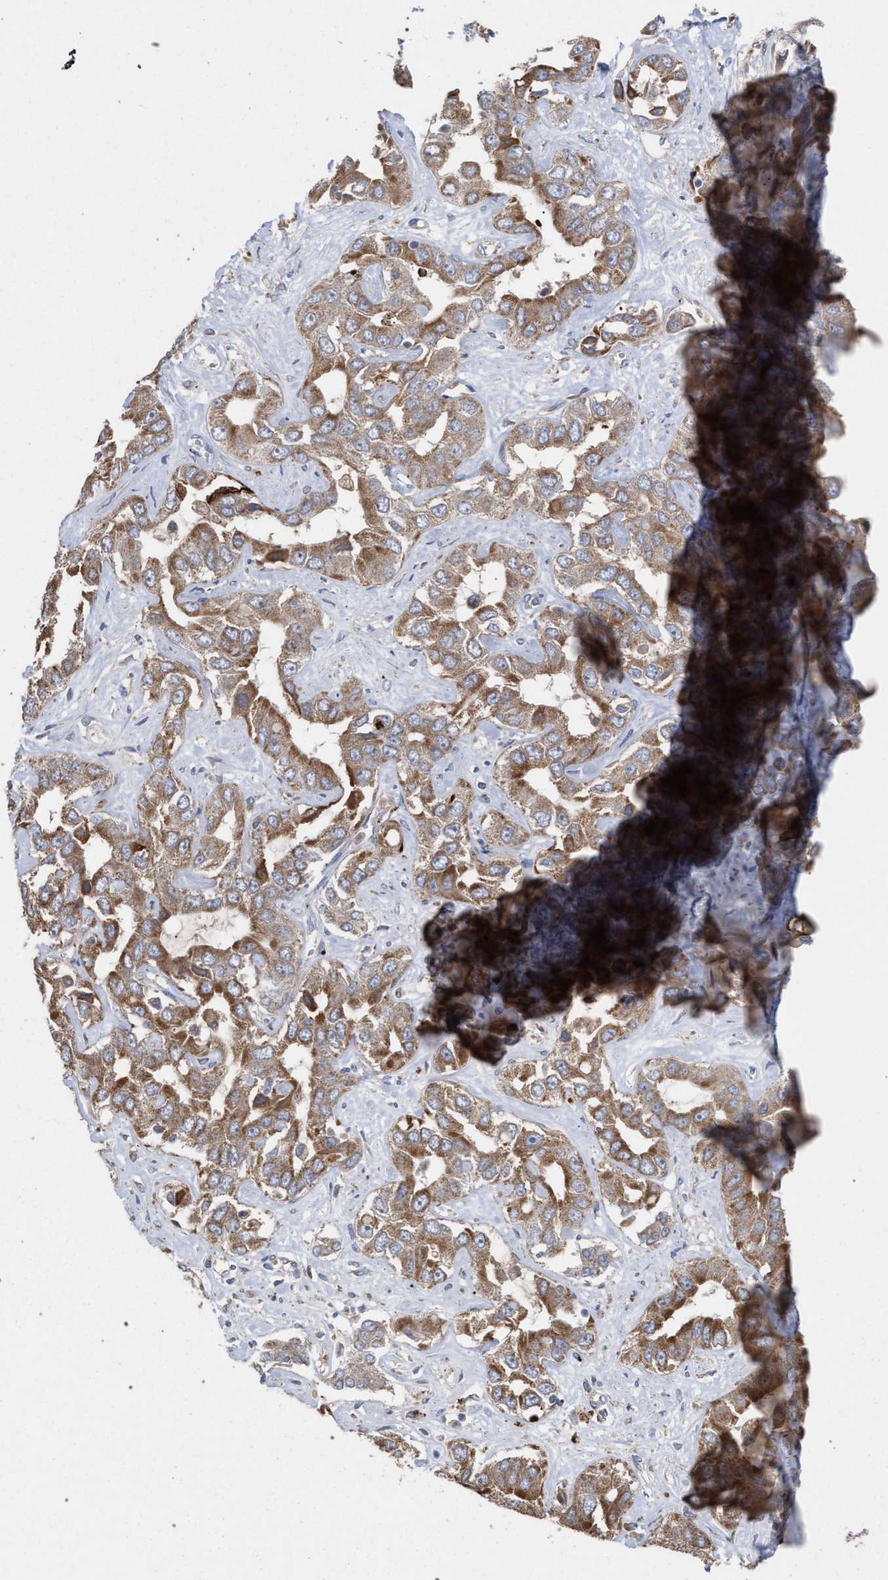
{"staining": {"intensity": "moderate", "quantity": ">75%", "location": "cytoplasmic/membranous"}, "tissue": "liver cancer", "cell_type": "Tumor cells", "image_type": "cancer", "snomed": [{"axis": "morphology", "description": "Cholangiocarcinoma"}, {"axis": "topography", "description": "Liver"}], "caption": "The image demonstrates a brown stain indicating the presence of a protein in the cytoplasmic/membranous of tumor cells in cholangiocarcinoma (liver).", "gene": "BCL2L12", "patient": {"sex": "female", "age": 52}}